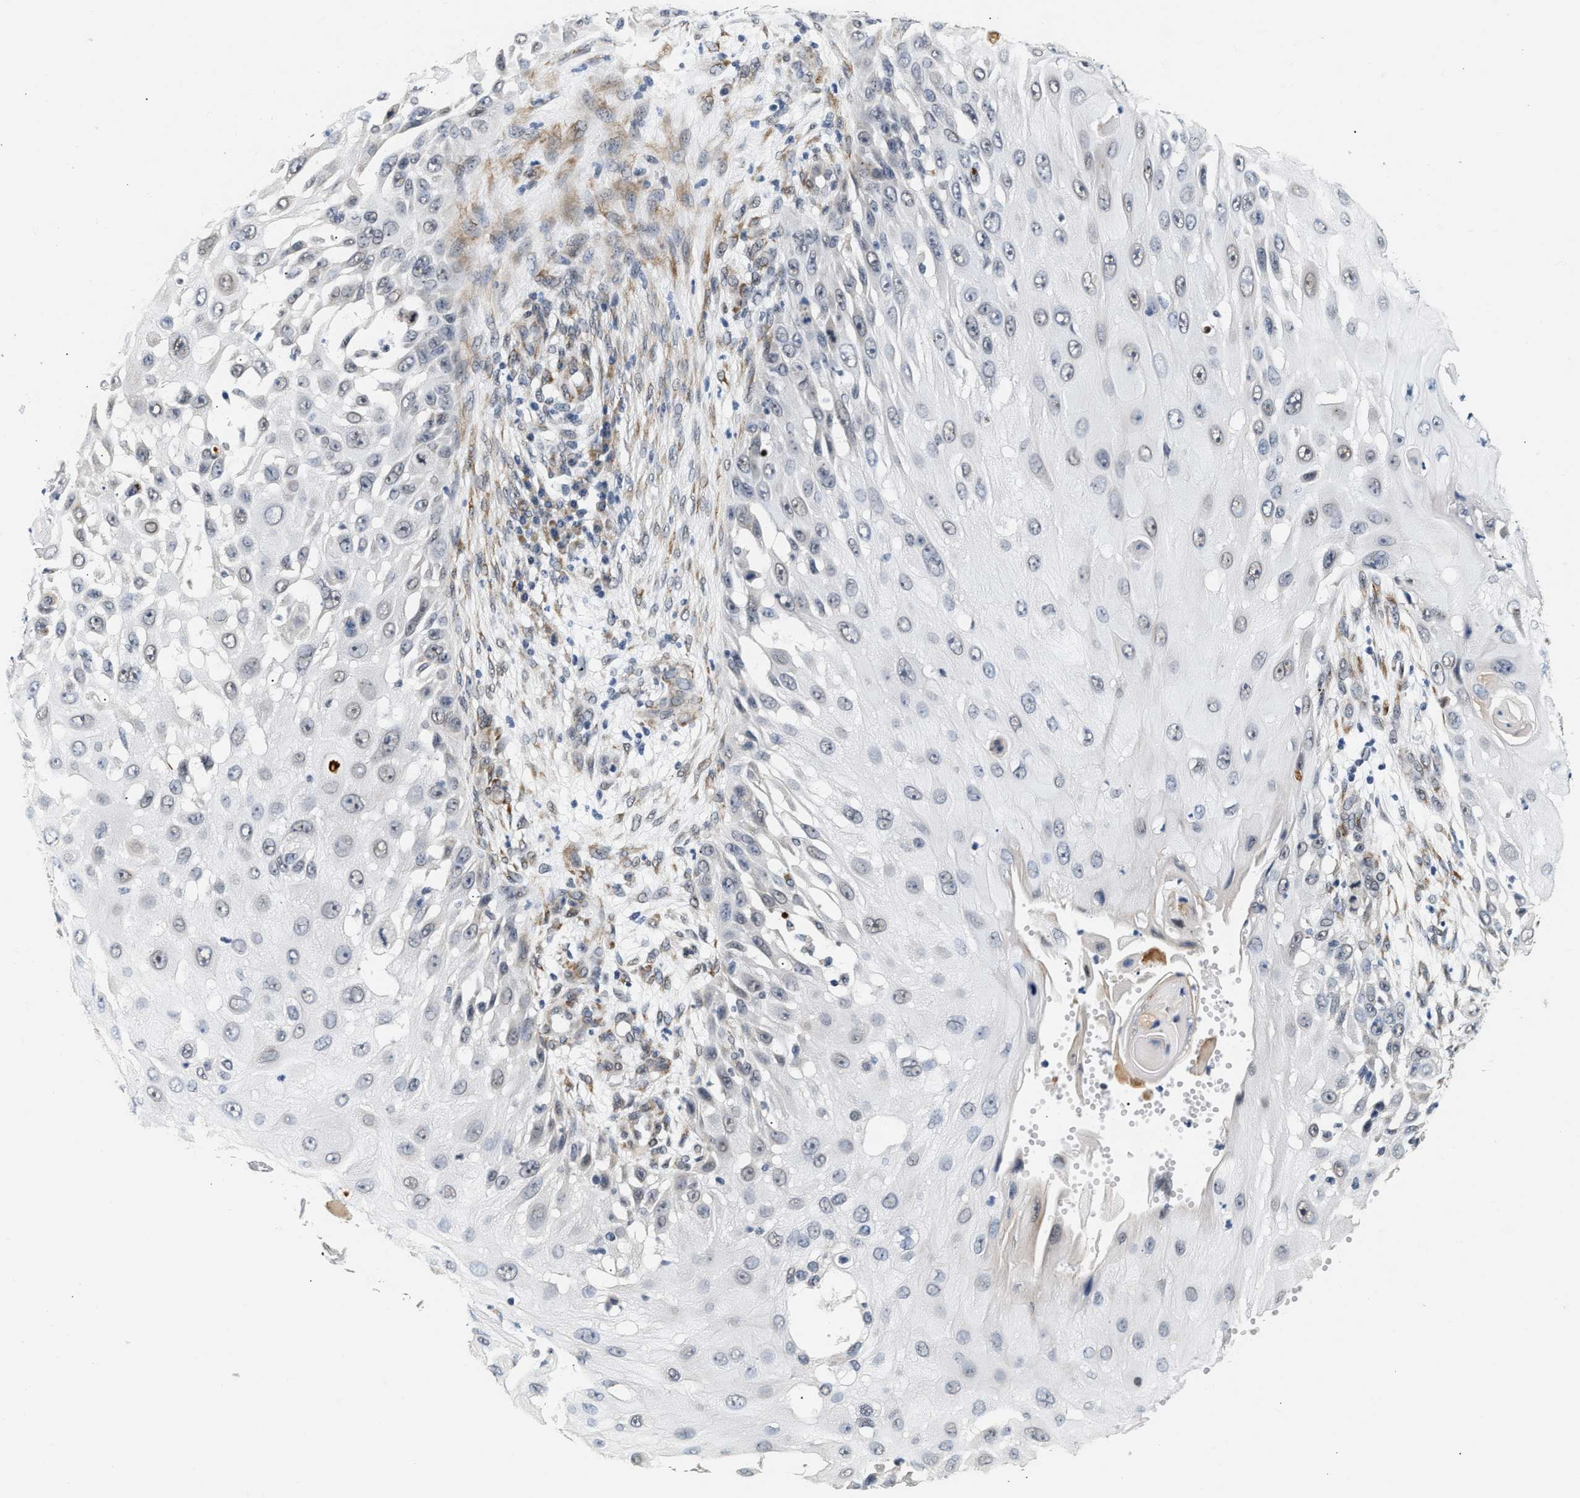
{"staining": {"intensity": "weak", "quantity": "25%-75%", "location": "nuclear"}, "tissue": "skin cancer", "cell_type": "Tumor cells", "image_type": "cancer", "snomed": [{"axis": "morphology", "description": "Squamous cell carcinoma, NOS"}, {"axis": "topography", "description": "Skin"}], "caption": "Immunohistochemistry (DAB) staining of human skin cancer shows weak nuclear protein staining in approximately 25%-75% of tumor cells.", "gene": "THOC1", "patient": {"sex": "female", "age": 44}}